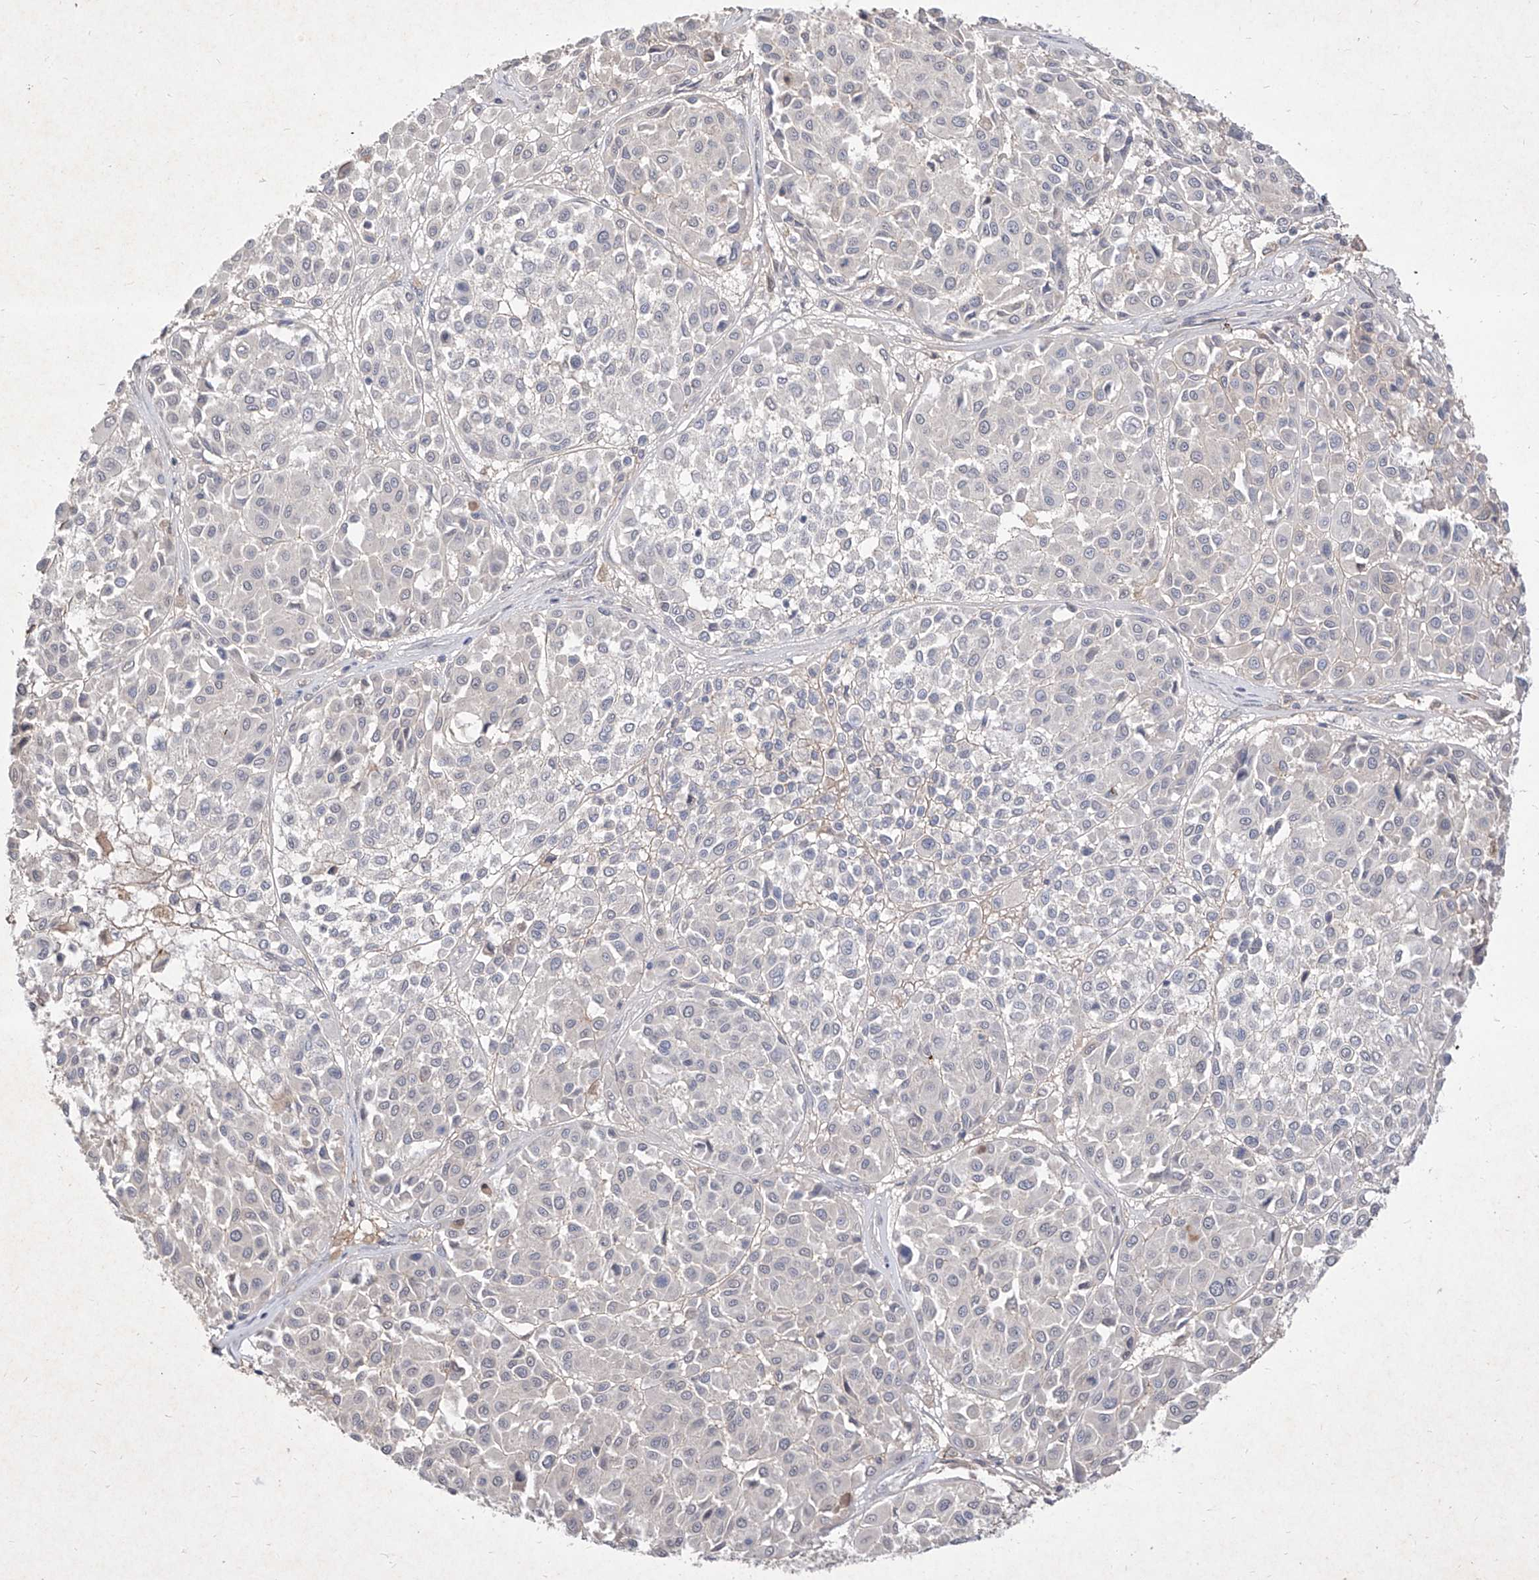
{"staining": {"intensity": "negative", "quantity": "none", "location": "none"}, "tissue": "melanoma", "cell_type": "Tumor cells", "image_type": "cancer", "snomed": [{"axis": "morphology", "description": "Malignant melanoma, Metastatic site"}, {"axis": "topography", "description": "Soft tissue"}], "caption": "Protein analysis of melanoma shows no significant staining in tumor cells.", "gene": "C4A", "patient": {"sex": "male", "age": 41}}